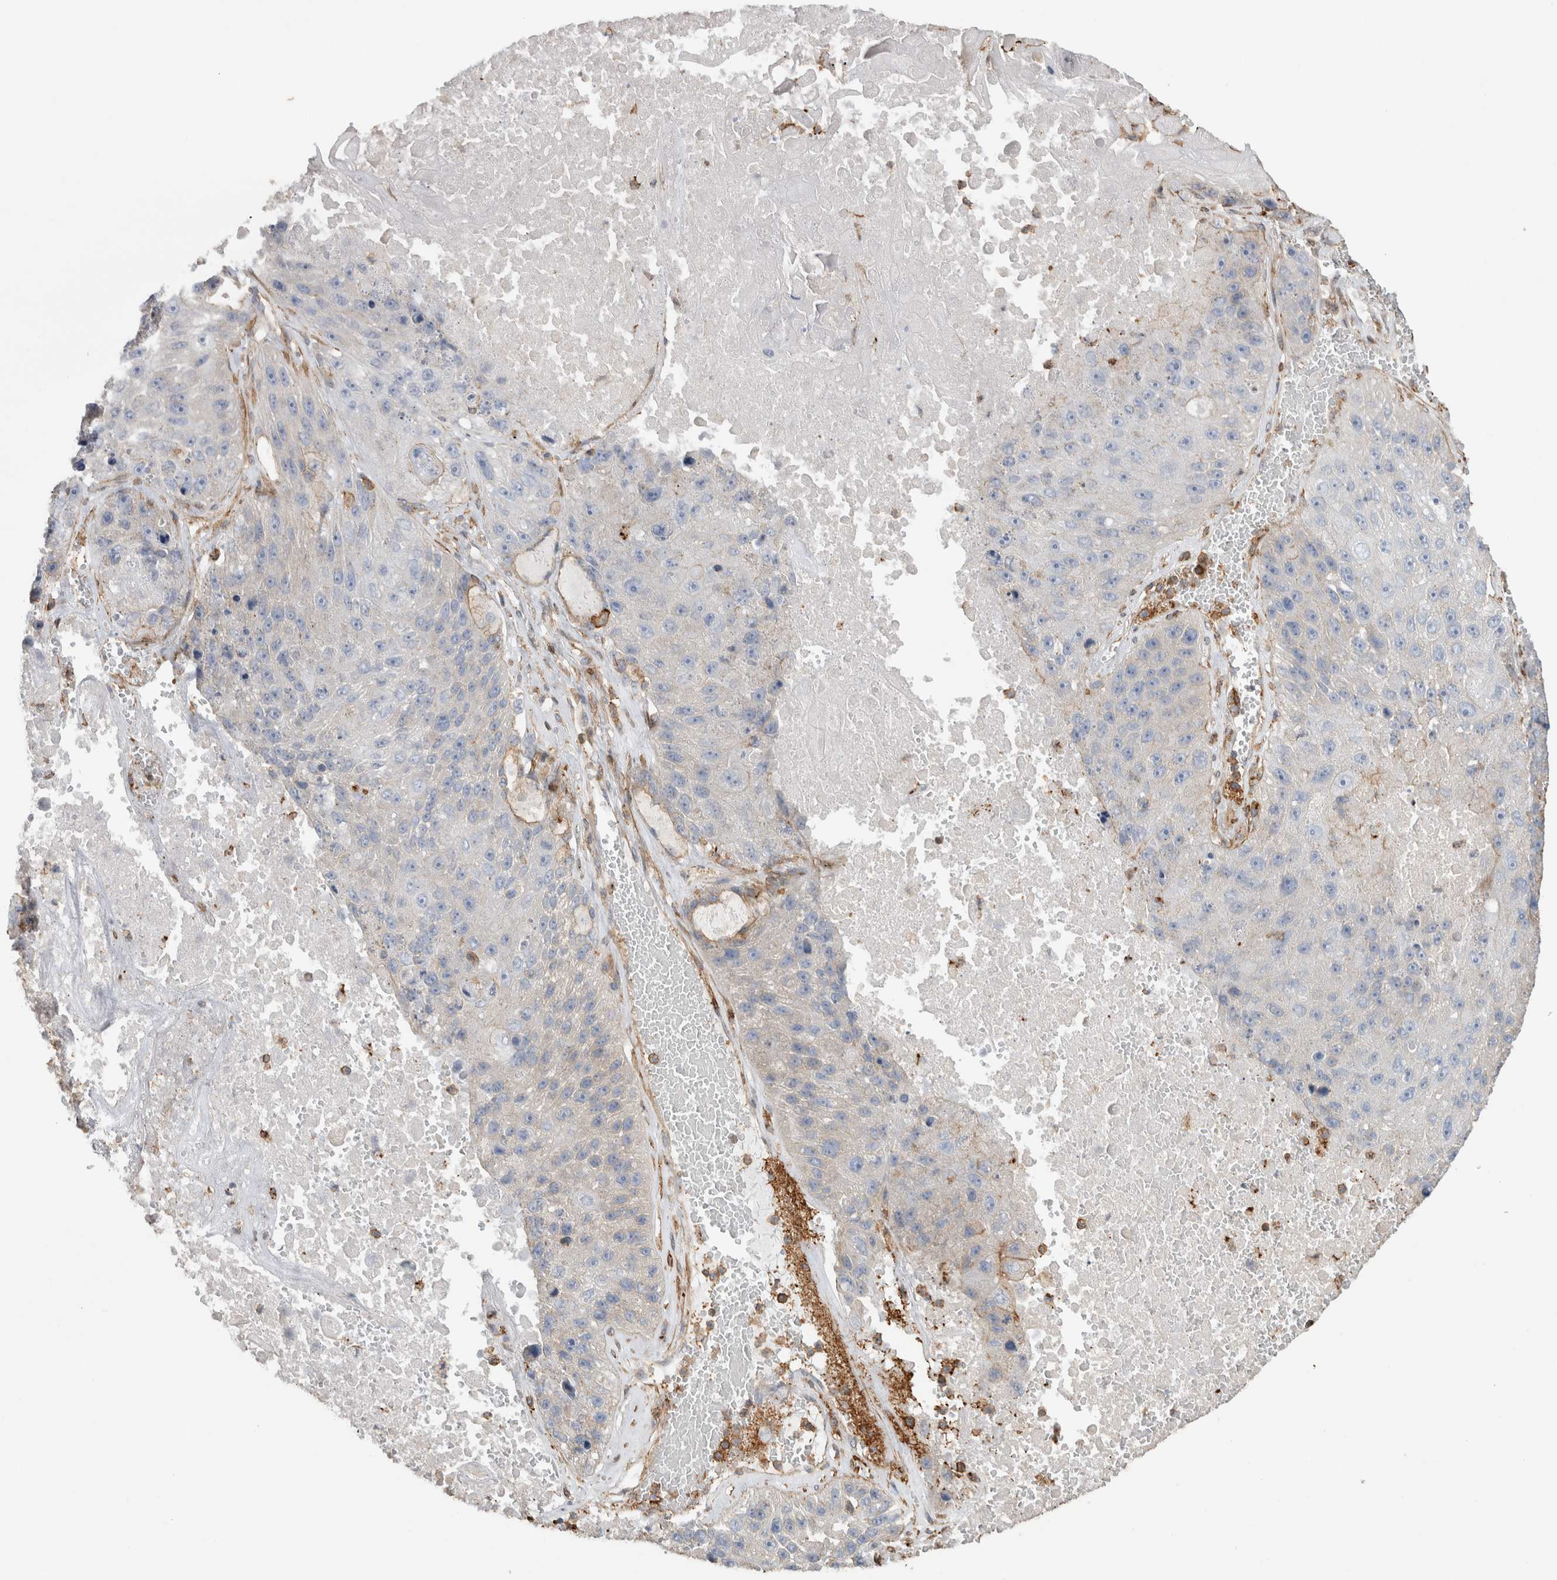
{"staining": {"intensity": "negative", "quantity": "none", "location": "none"}, "tissue": "lung cancer", "cell_type": "Tumor cells", "image_type": "cancer", "snomed": [{"axis": "morphology", "description": "Squamous cell carcinoma, NOS"}, {"axis": "topography", "description": "Lung"}], "caption": "An immunohistochemistry (IHC) micrograph of squamous cell carcinoma (lung) is shown. There is no staining in tumor cells of squamous cell carcinoma (lung).", "gene": "GPER1", "patient": {"sex": "male", "age": 61}}